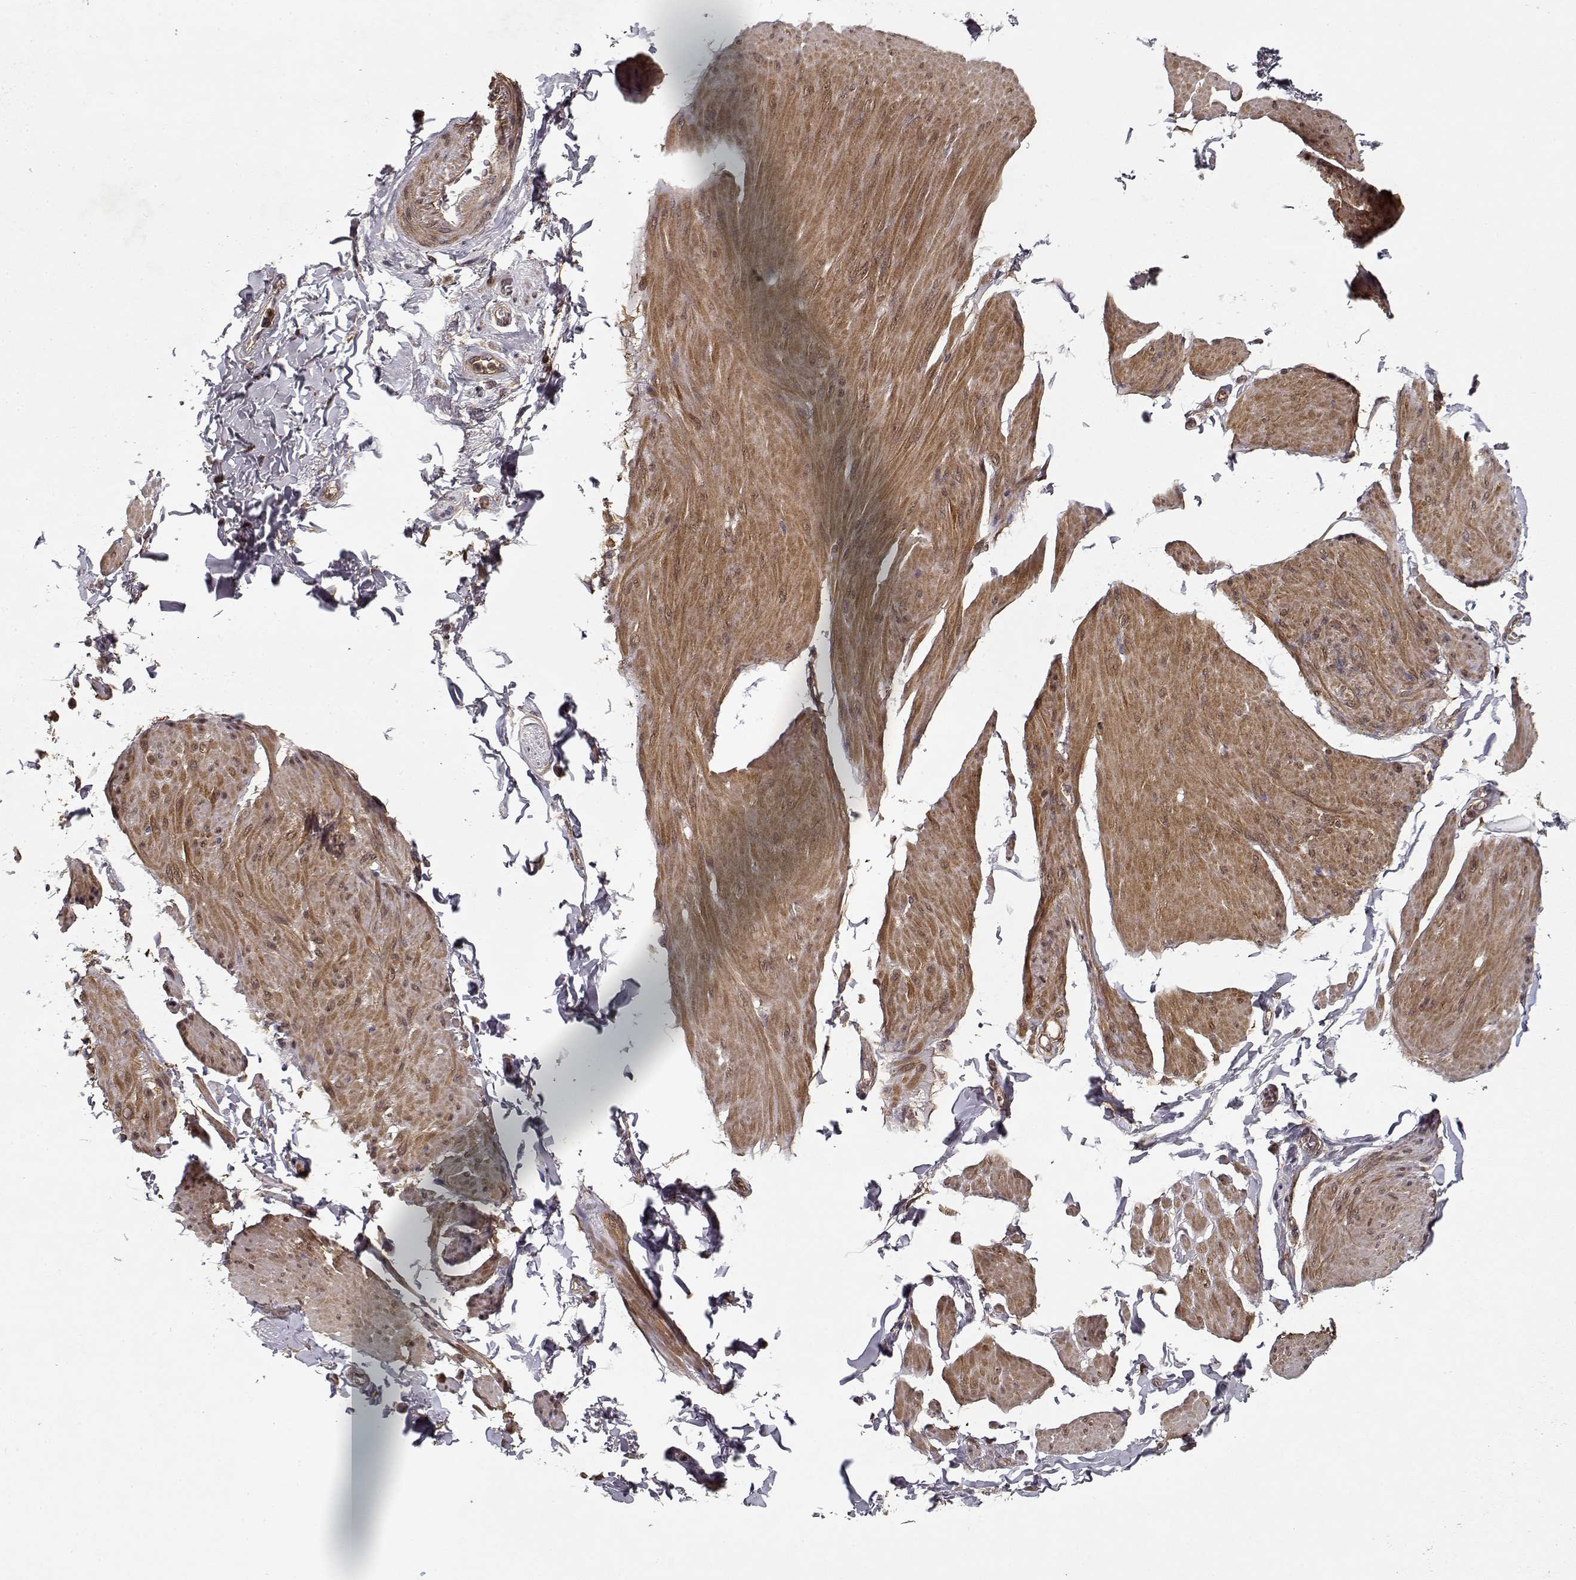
{"staining": {"intensity": "moderate", "quantity": "<25%", "location": "cytoplasmic/membranous"}, "tissue": "smooth muscle", "cell_type": "Smooth muscle cells", "image_type": "normal", "snomed": [{"axis": "morphology", "description": "Normal tissue, NOS"}, {"axis": "topography", "description": "Adipose tissue"}, {"axis": "topography", "description": "Smooth muscle"}, {"axis": "topography", "description": "Peripheral nerve tissue"}], "caption": "A high-resolution image shows immunohistochemistry staining of normal smooth muscle, which shows moderate cytoplasmic/membranous positivity in approximately <25% of smooth muscle cells. The staining is performed using DAB (3,3'-diaminobenzidine) brown chromogen to label protein expression. The nuclei are counter-stained blue using hematoxylin.", "gene": "PPP1R12A", "patient": {"sex": "male", "age": 83}}